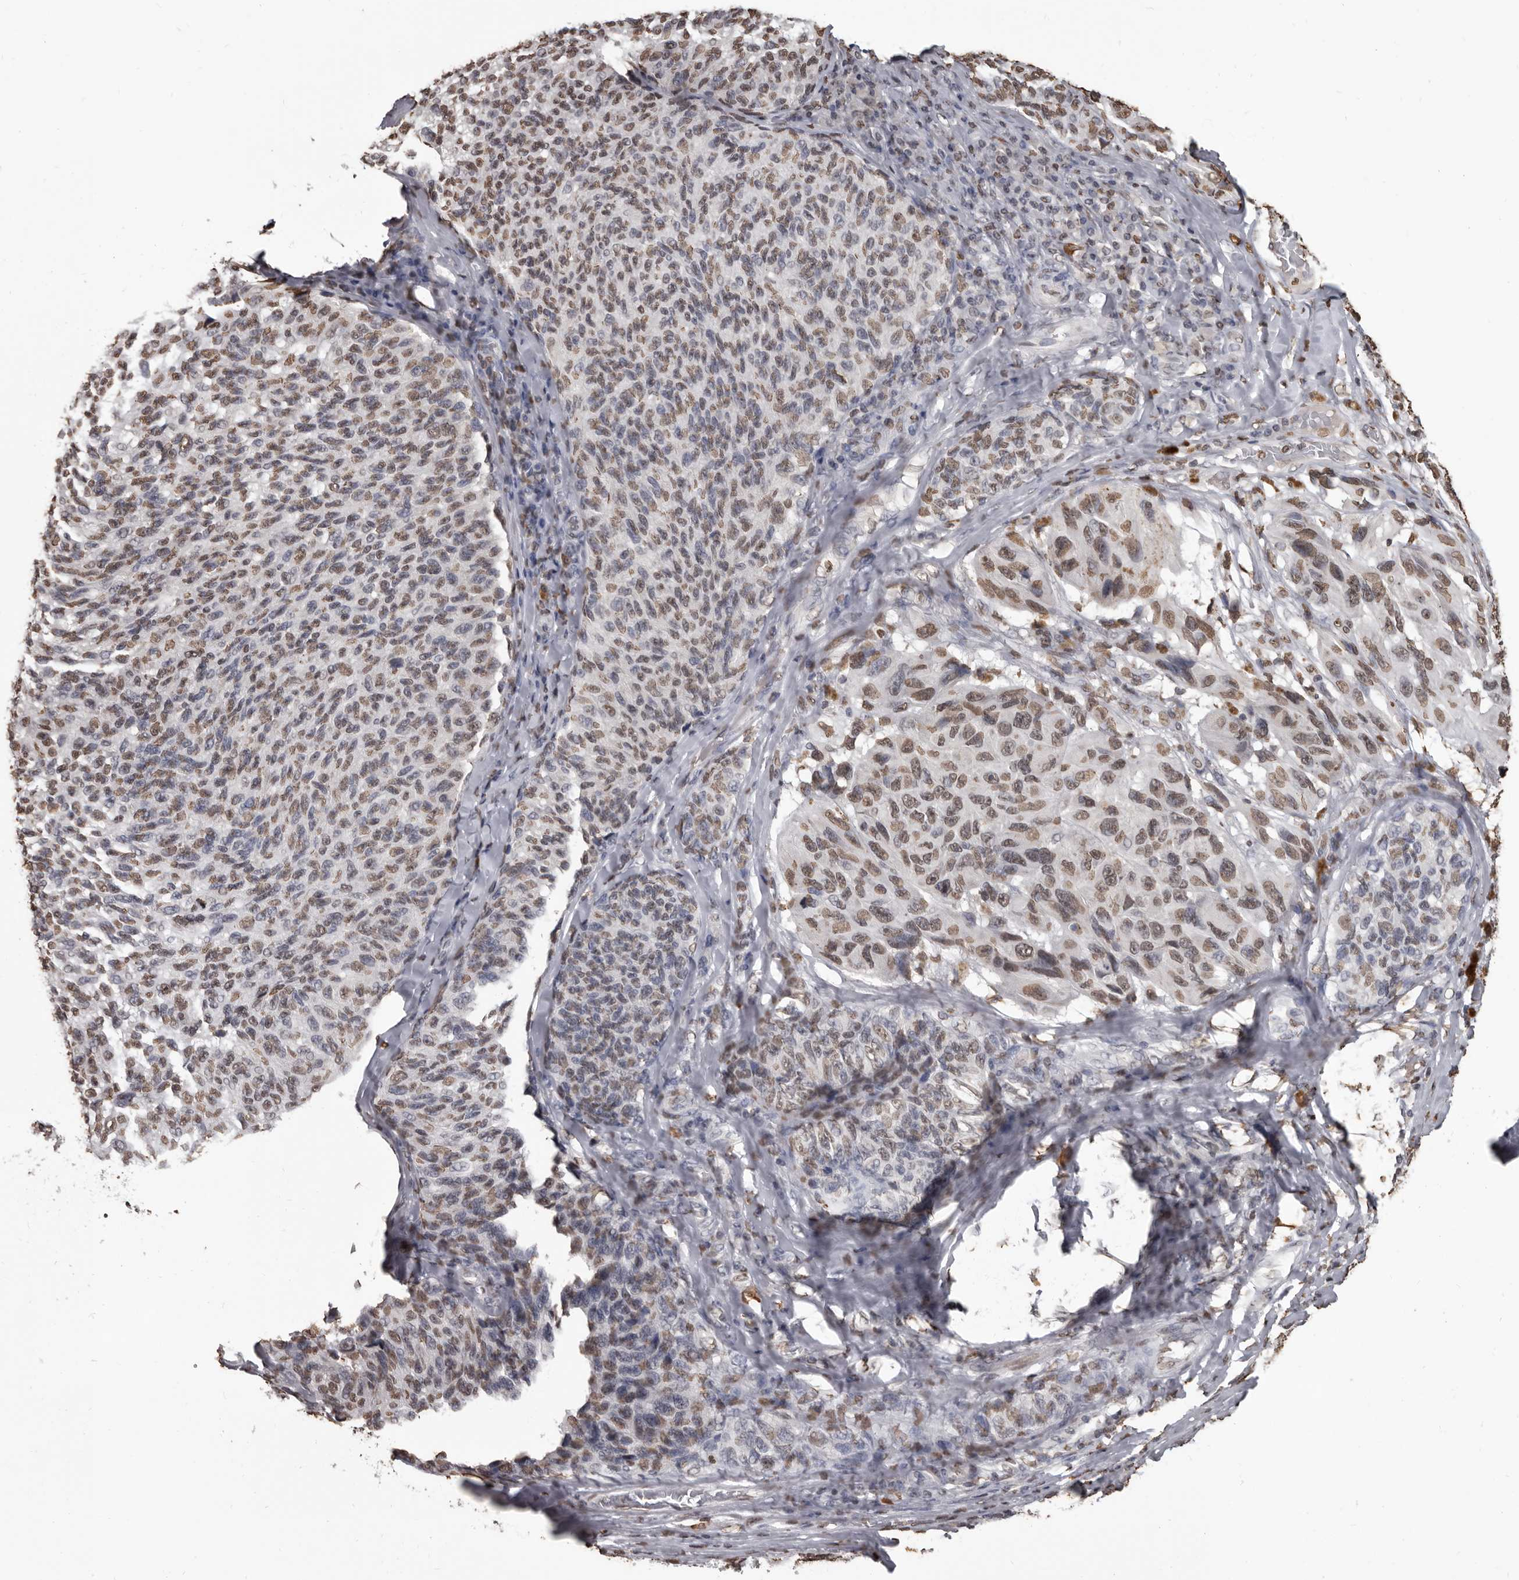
{"staining": {"intensity": "moderate", "quantity": ">75%", "location": "nuclear"}, "tissue": "melanoma", "cell_type": "Tumor cells", "image_type": "cancer", "snomed": [{"axis": "morphology", "description": "Malignant melanoma, NOS"}, {"axis": "topography", "description": "Skin"}], "caption": "There is medium levels of moderate nuclear staining in tumor cells of melanoma, as demonstrated by immunohistochemical staining (brown color).", "gene": "AHR", "patient": {"sex": "female", "age": 73}}